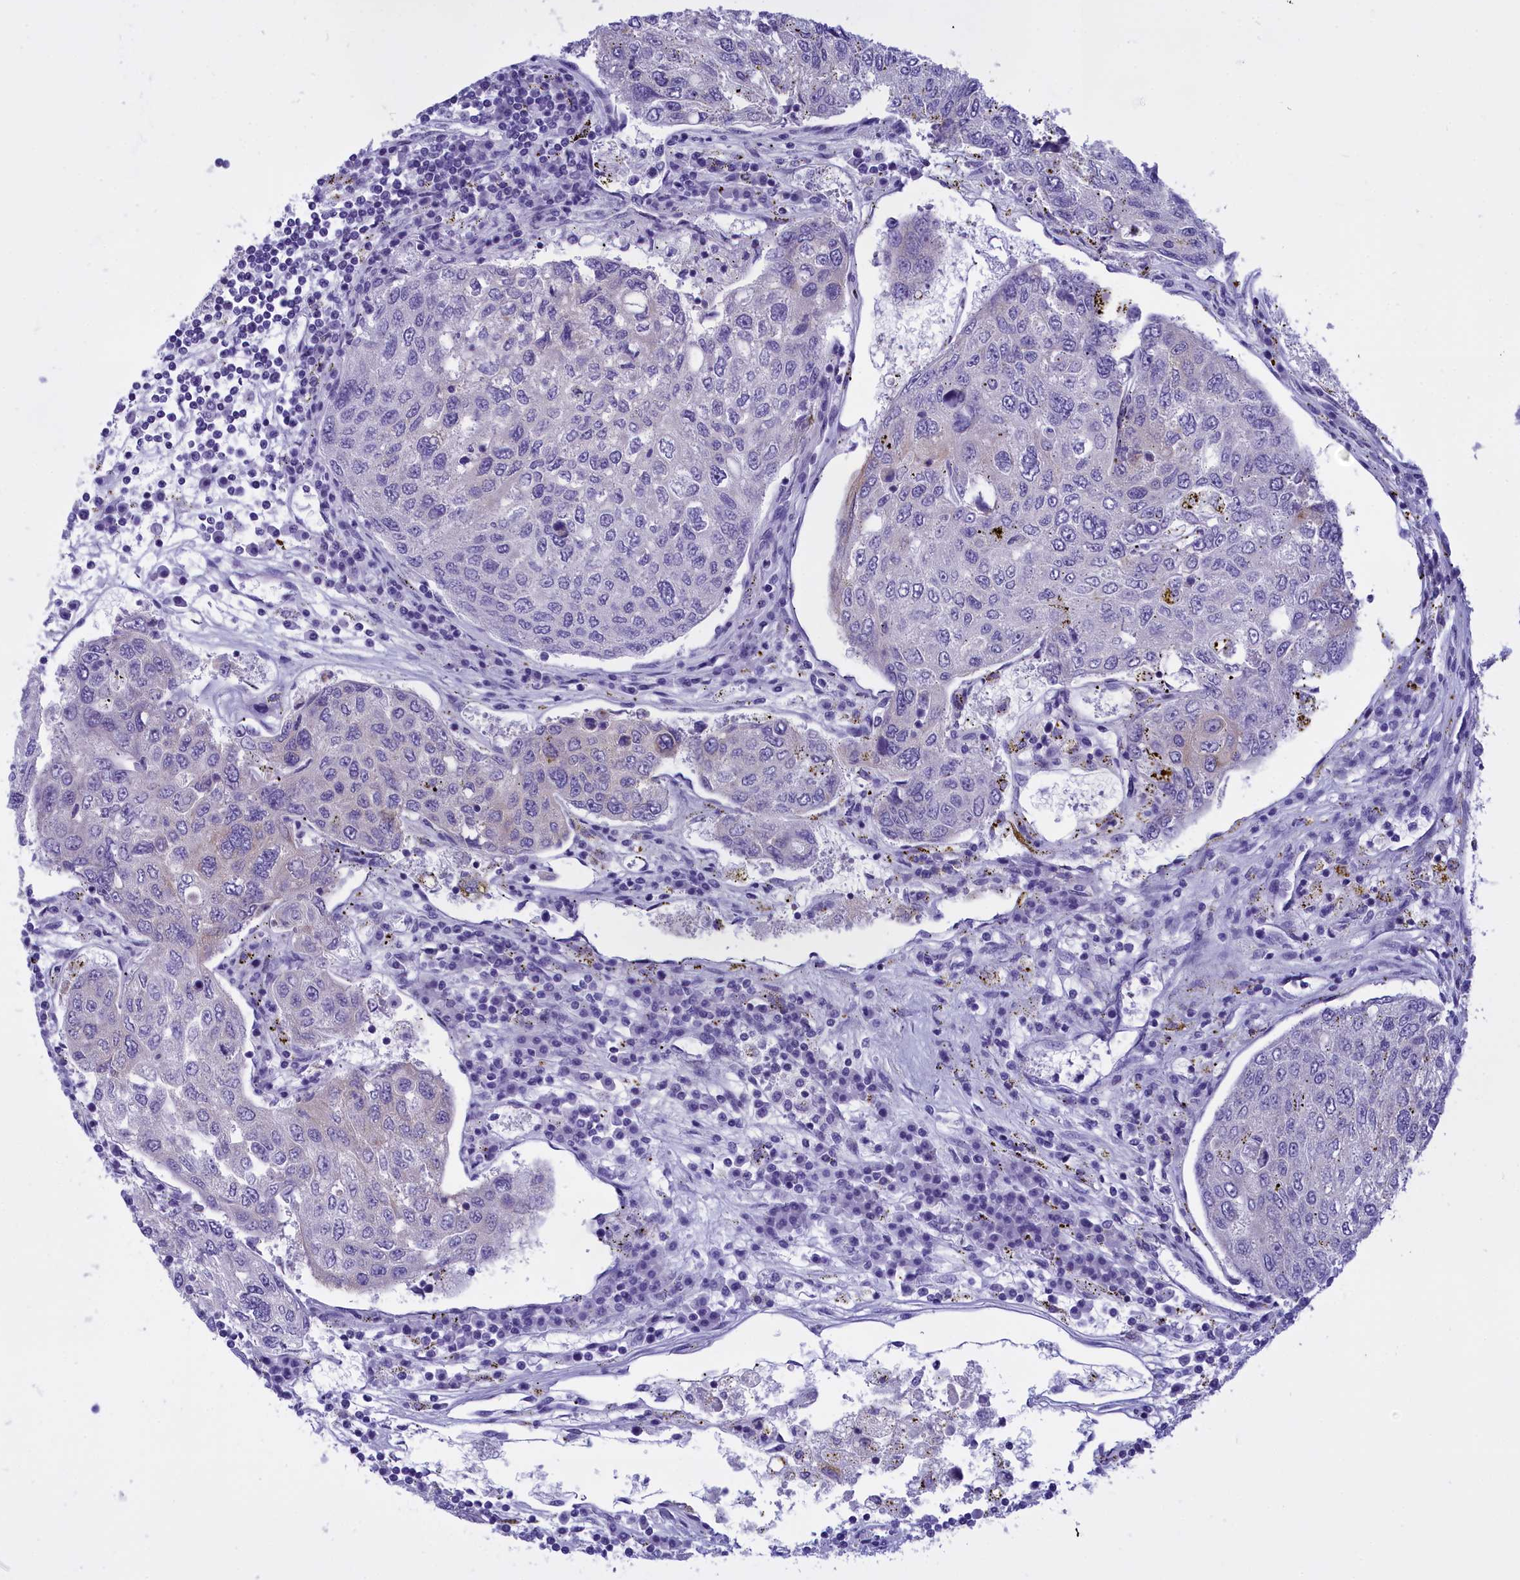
{"staining": {"intensity": "negative", "quantity": "none", "location": "none"}, "tissue": "urothelial cancer", "cell_type": "Tumor cells", "image_type": "cancer", "snomed": [{"axis": "morphology", "description": "Urothelial carcinoma, High grade"}, {"axis": "topography", "description": "Lymph node"}, {"axis": "topography", "description": "Urinary bladder"}], "caption": "Protein analysis of urothelial cancer displays no significant expression in tumor cells.", "gene": "SPIRE2", "patient": {"sex": "male", "age": 51}}